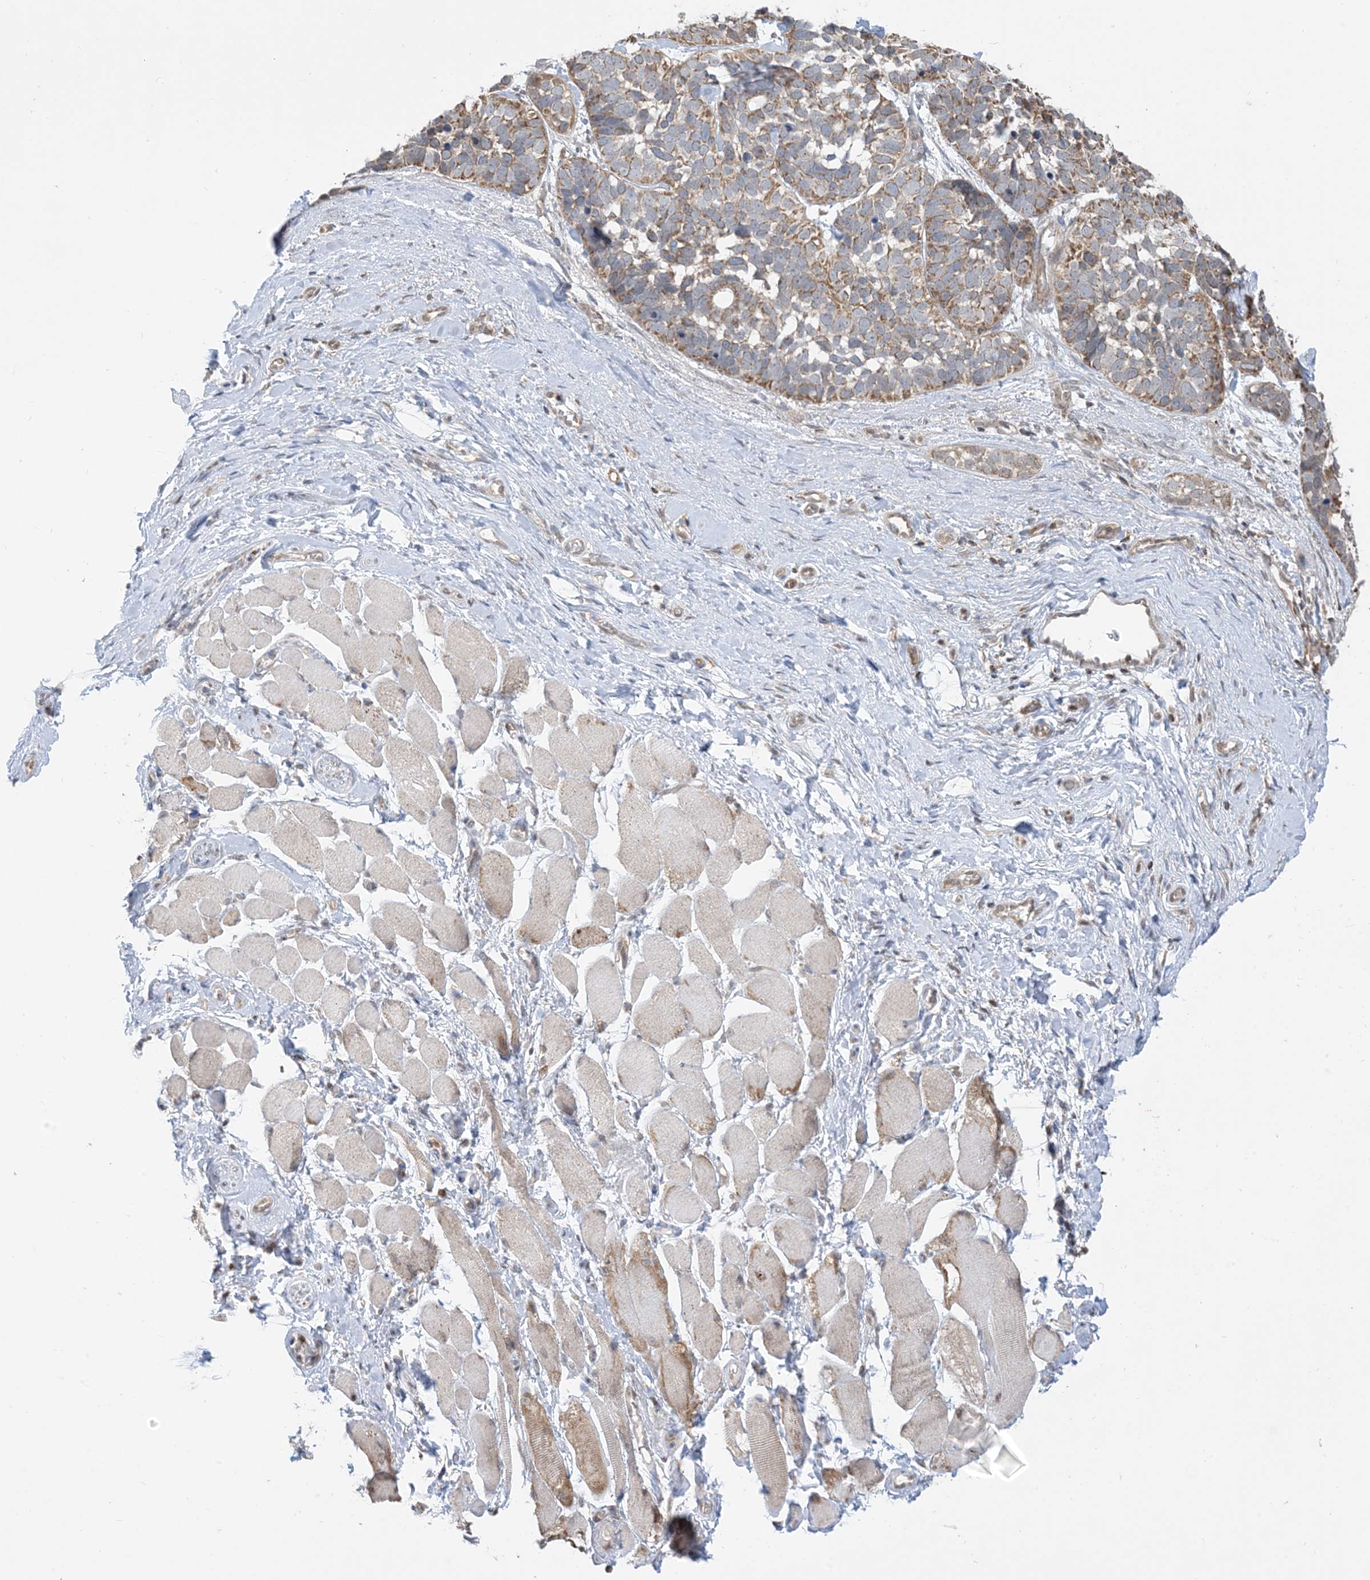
{"staining": {"intensity": "moderate", "quantity": ">75%", "location": "cytoplasmic/membranous"}, "tissue": "skin cancer", "cell_type": "Tumor cells", "image_type": "cancer", "snomed": [{"axis": "morphology", "description": "Basal cell carcinoma"}, {"axis": "topography", "description": "Skin"}], "caption": "Protein staining shows moderate cytoplasmic/membranous staining in about >75% of tumor cells in skin cancer (basal cell carcinoma). (DAB (3,3'-diaminobenzidine) IHC with brightfield microscopy, high magnification).", "gene": "CASP4", "patient": {"sex": "male", "age": 62}}